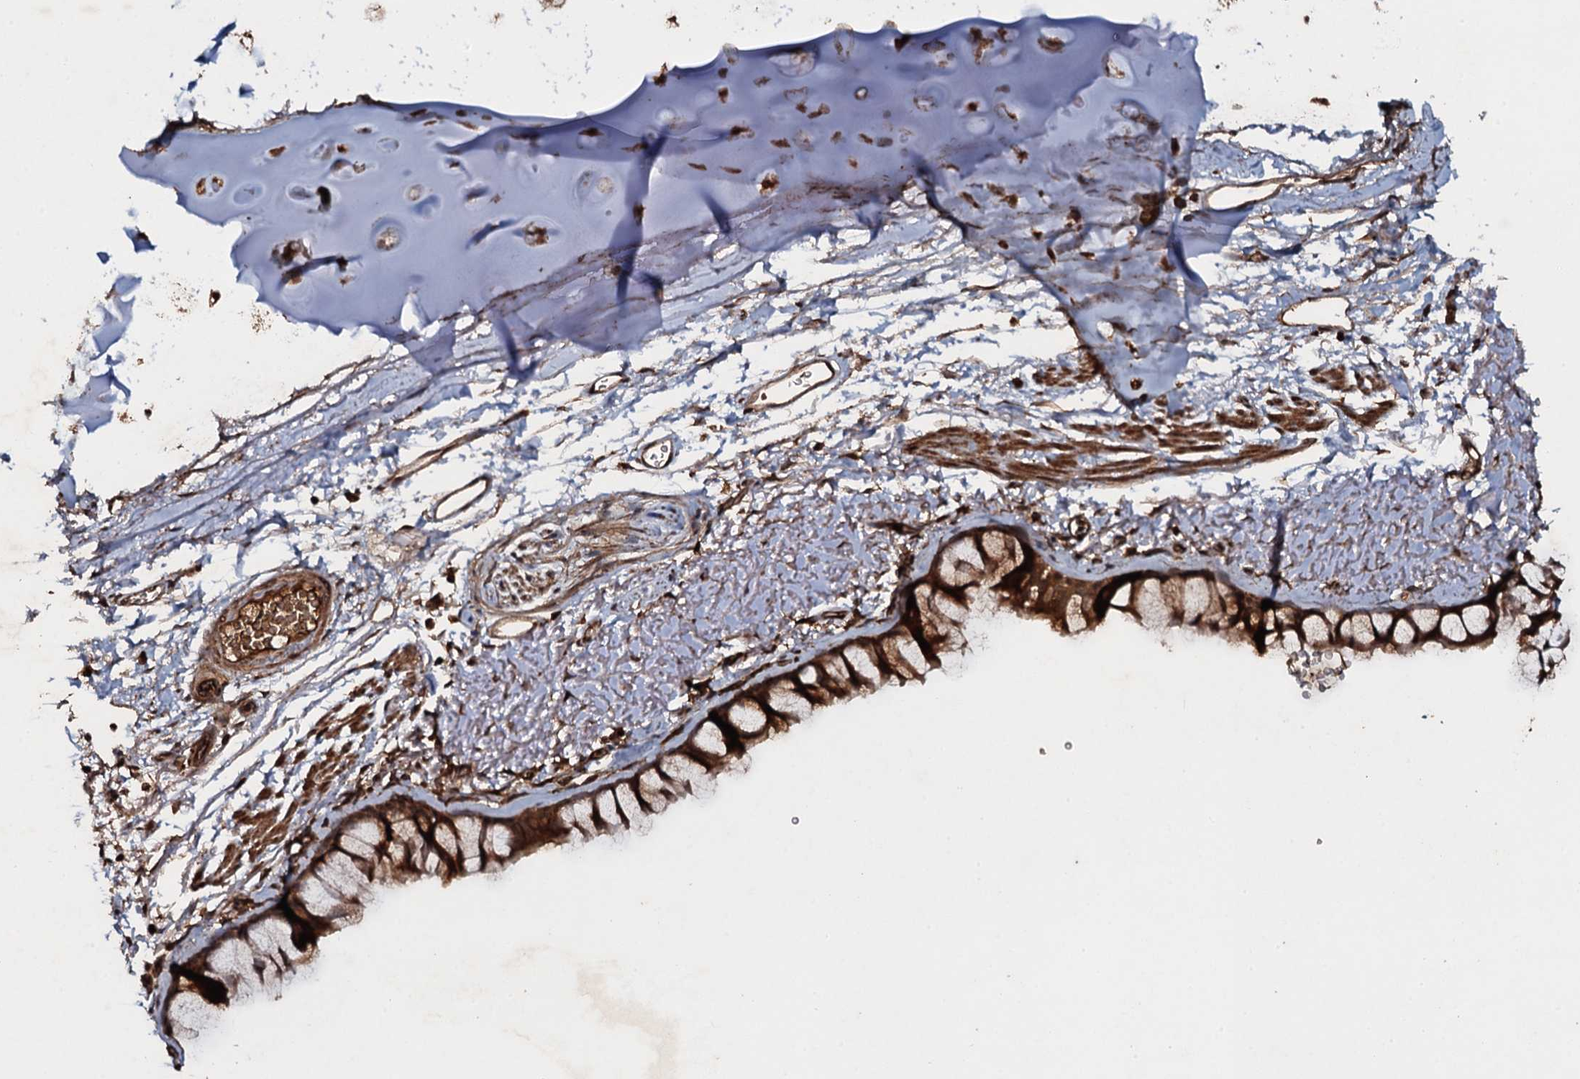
{"staining": {"intensity": "strong", "quantity": ">75%", "location": "cytoplasmic/membranous"}, "tissue": "bronchus", "cell_type": "Respiratory epithelial cells", "image_type": "normal", "snomed": [{"axis": "morphology", "description": "Normal tissue, NOS"}, {"axis": "topography", "description": "Bronchus"}], "caption": "This is an image of immunohistochemistry staining of benign bronchus, which shows strong expression in the cytoplasmic/membranous of respiratory epithelial cells.", "gene": "ADGRG3", "patient": {"sex": "male", "age": 65}}